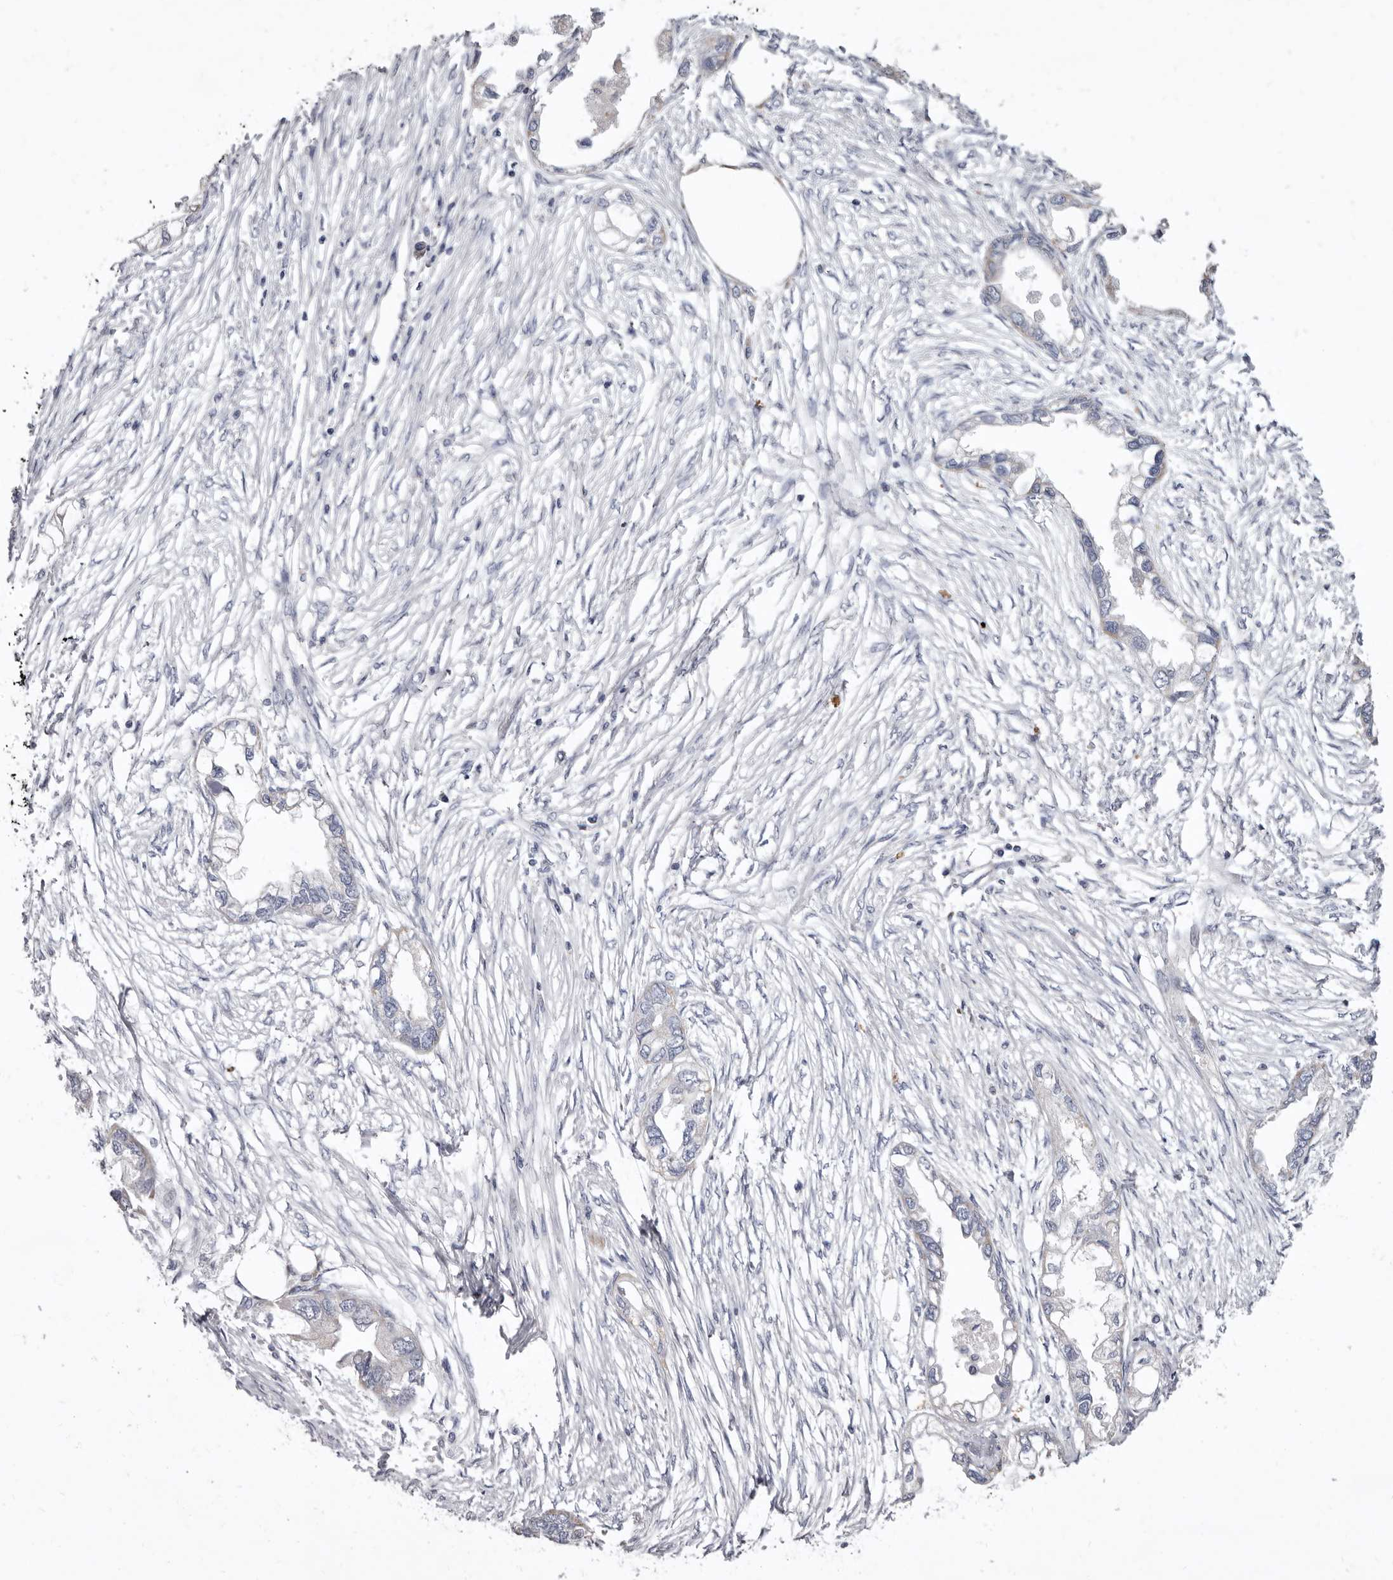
{"staining": {"intensity": "negative", "quantity": "none", "location": "none"}, "tissue": "endometrial cancer", "cell_type": "Tumor cells", "image_type": "cancer", "snomed": [{"axis": "morphology", "description": "Adenocarcinoma, NOS"}, {"axis": "morphology", "description": "Adenocarcinoma, metastatic, NOS"}, {"axis": "topography", "description": "Adipose tissue"}, {"axis": "topography", "description": "Endometrium"}], "caption": "An image of human endometrial adenocarcinoma is negative for staining in tumor cells.", "gene": "CYP2E1", "patient": {"sex": "female", "age": 67}}